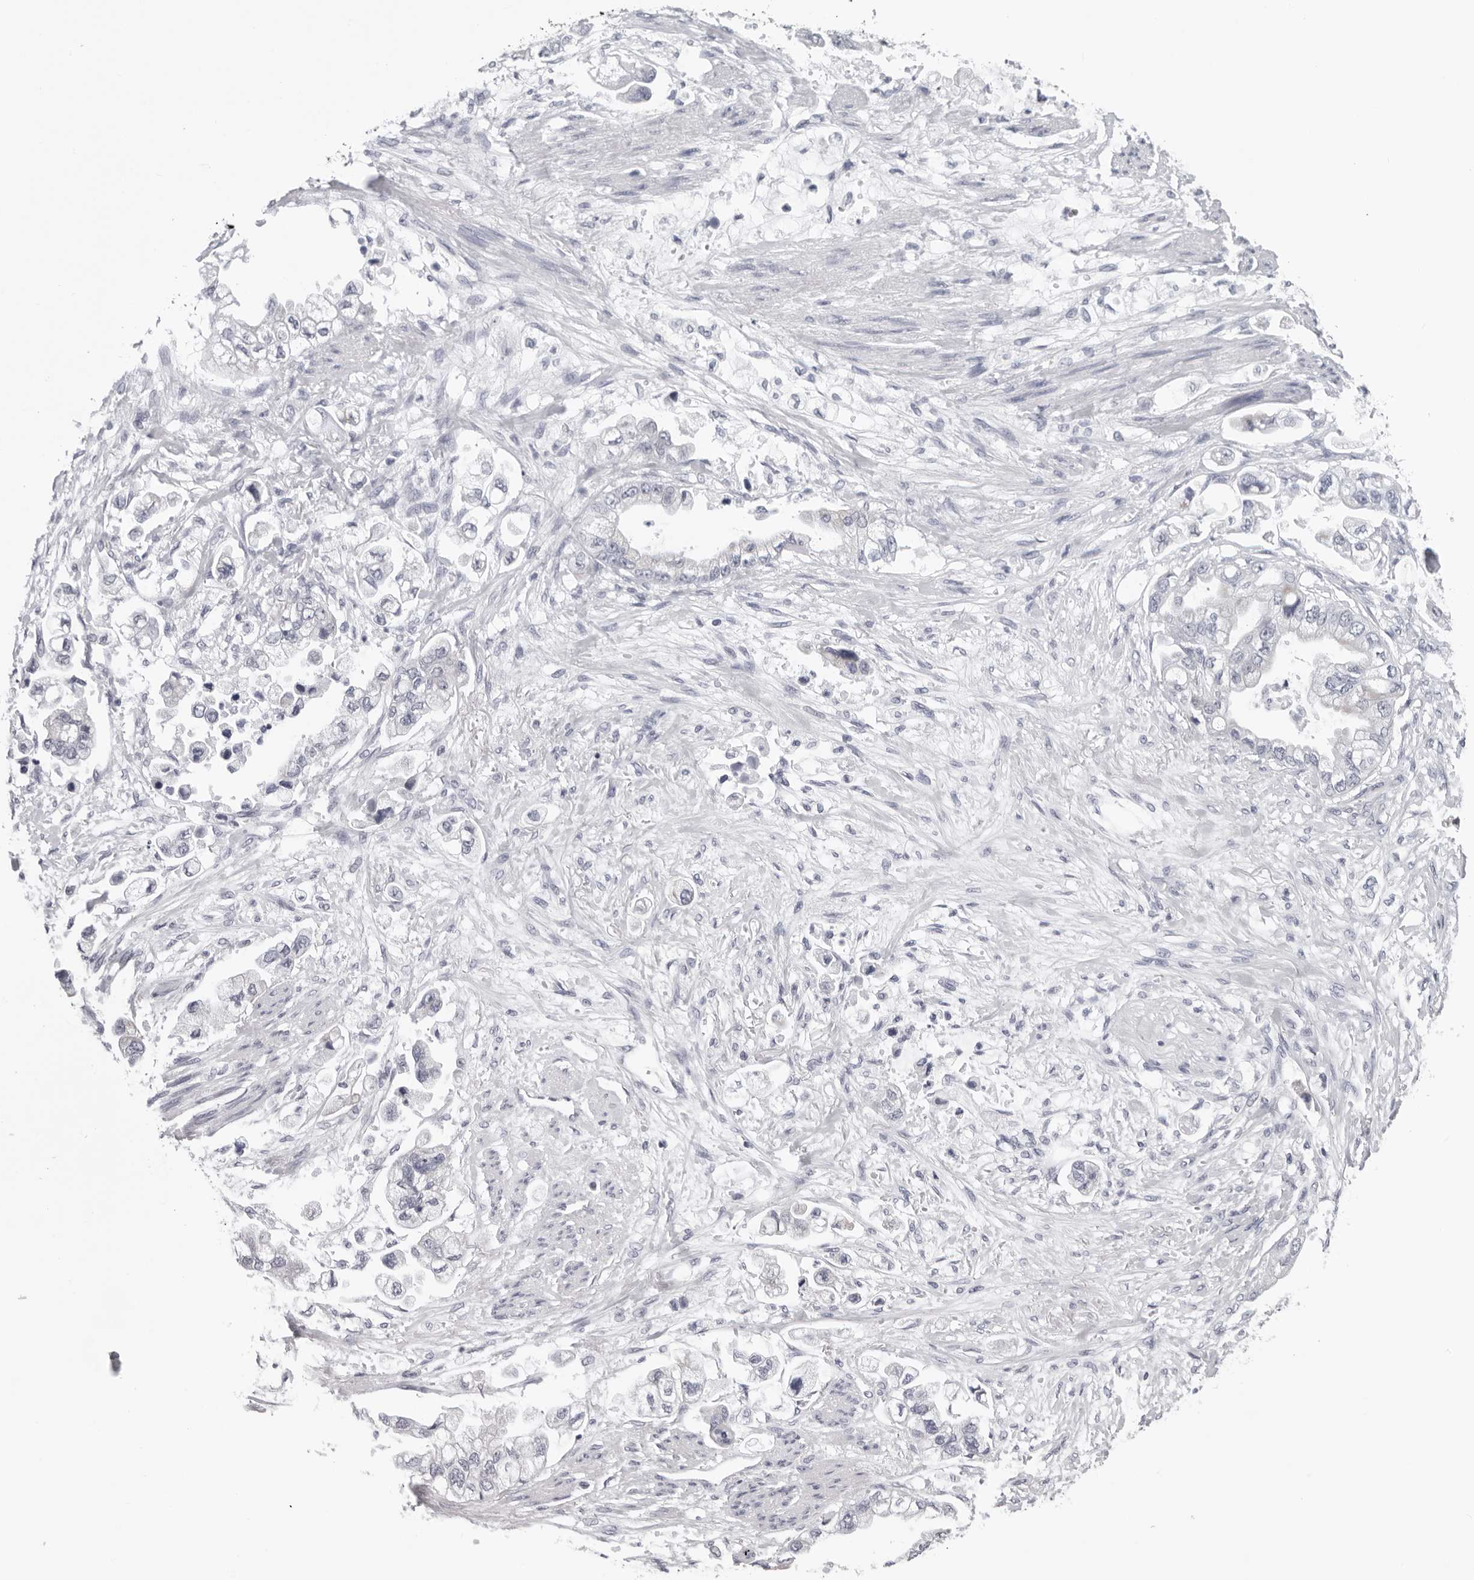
{"staining": {"intensity": "negative", "quantity": "none", "location": "none"}, "tissue": "stomach cancer", "cell_type": "Tumor cells", "image_type": "cancer", "snomed": [{"axis": "morphology", "description": "Adenocarcinoma, NOS"}, {"axis": "topography", "description": "Stomach"}], "caption": "Protein analysis of stomach adenocarcinoma reveals no significant expression in tumor cells.", "gene": "CPT2", "patient": {"sex": "male", "age": 62}}